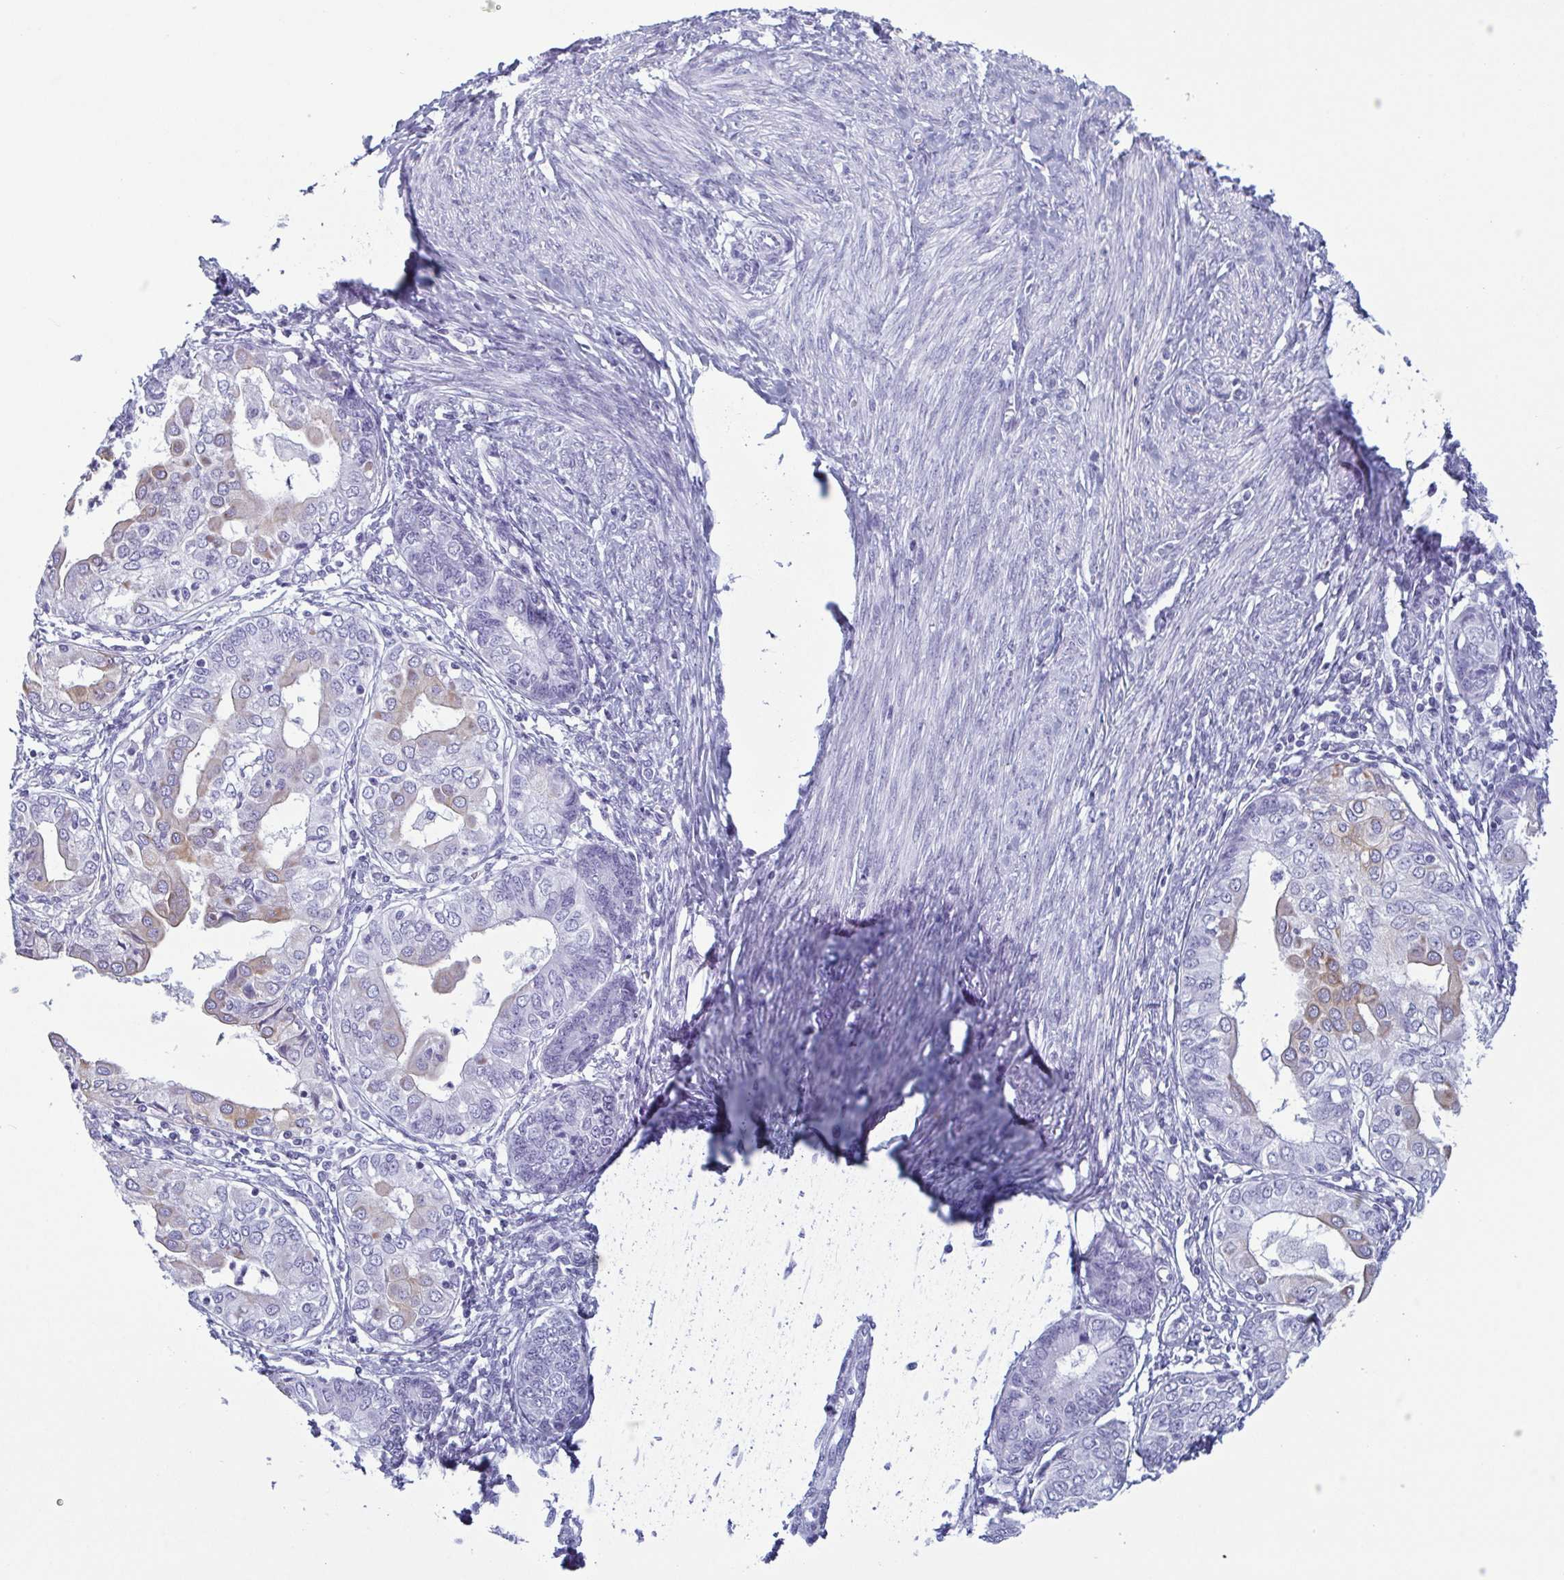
{"staining": {"intensity": "weak", "quantity": "<25%", "location": "cytoplasmic/membranous"}, "tissue": "endometrial cancer", "cell_type": "Tumor cells", "image_type": "cancer", "snomed": [{"axis": "morphology", "description": "Adenocarcinoma, NOS"}, {"axis": "topography", "description": "Endometrium"}], "caption": "This is a image of IHC staining of endometrial cancer (adenocarcinoma), which shows no staining in tumor cells. (DAB IHC visualized using brightfield microscopy, high magnification).", "gene": "KRT10", "patient": {"sex": "female", "age": 68}}